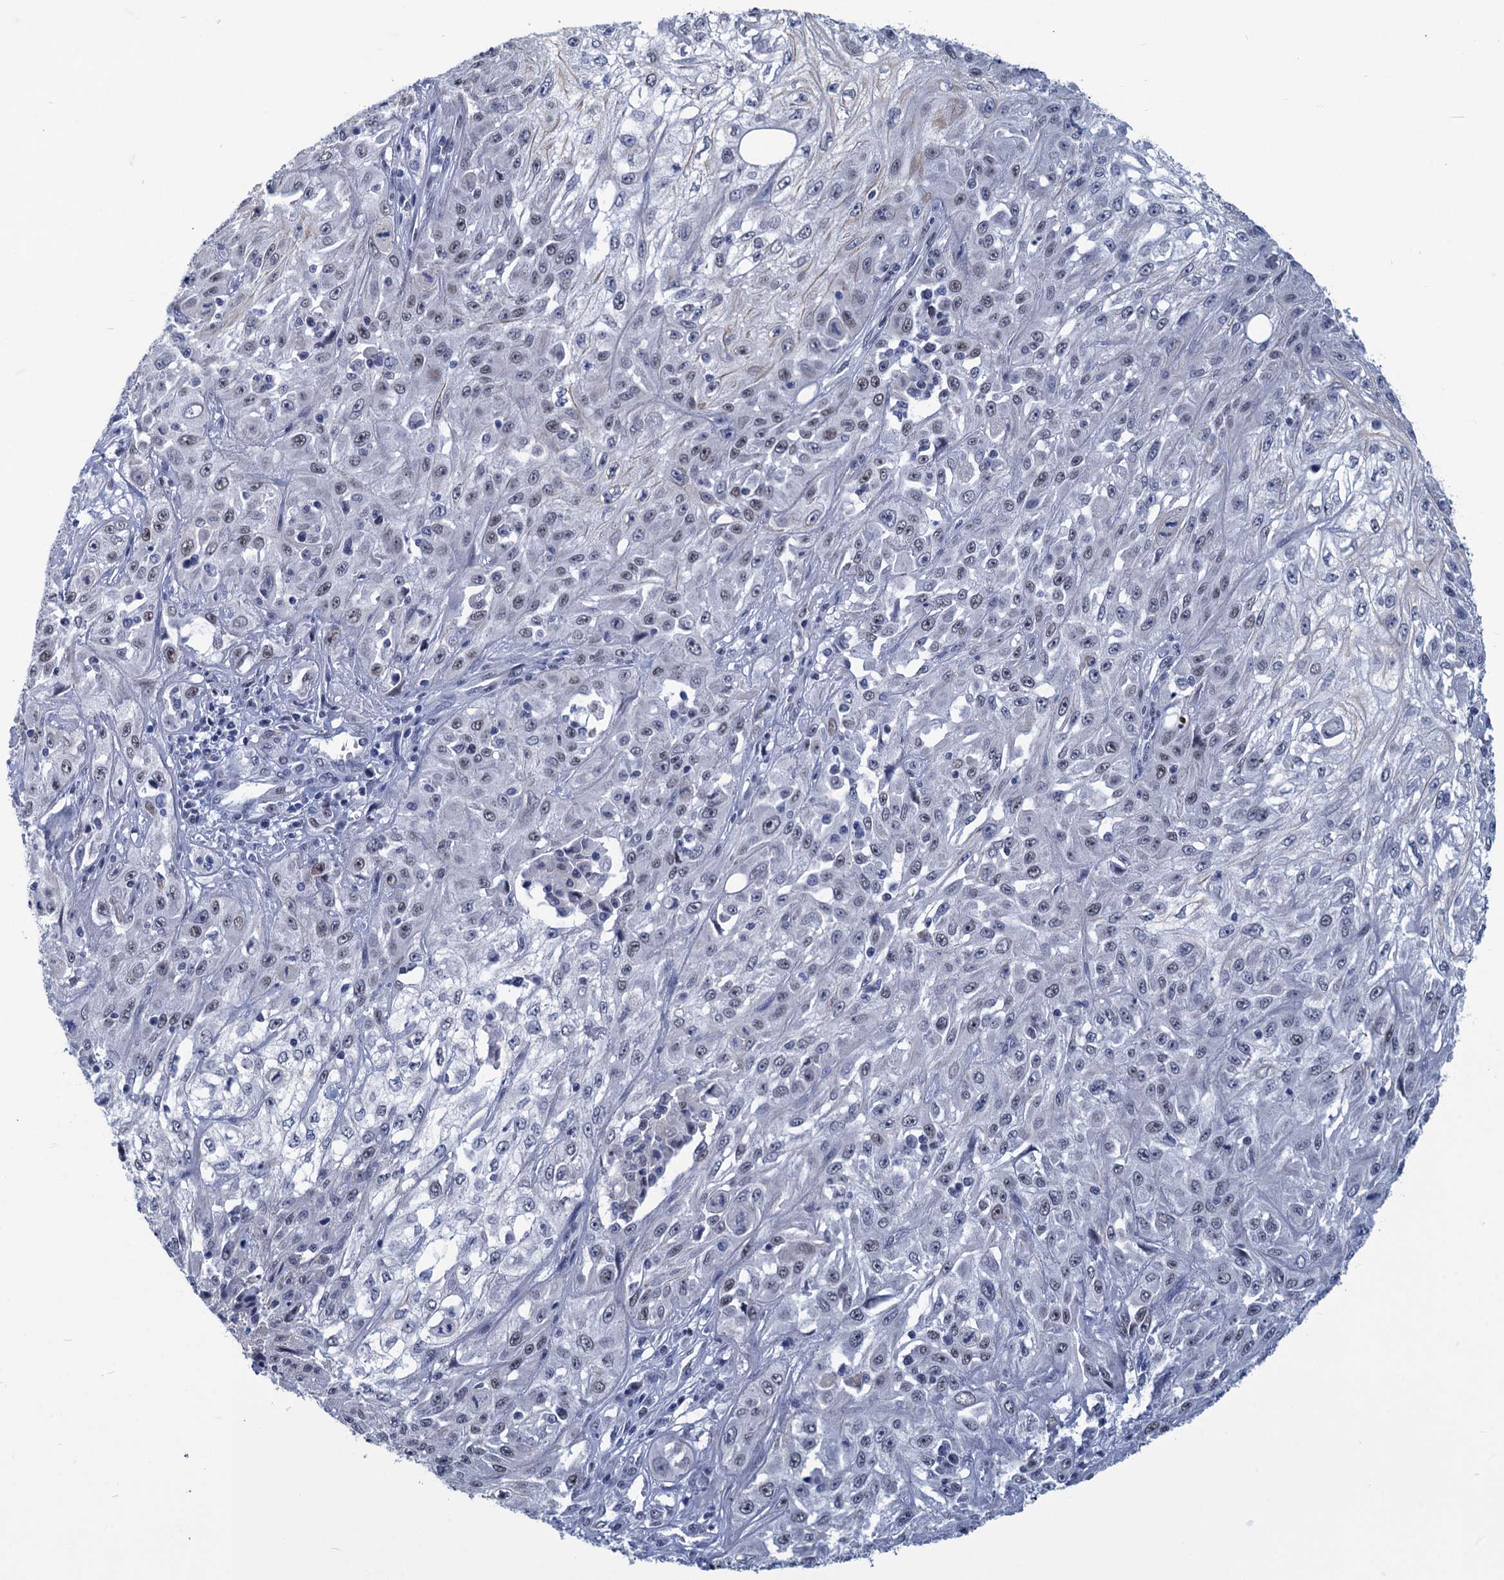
{"staining": {"intensity": "weak", "quantity": "<25%", "location": "nuclear"}, "tissue": "skin cancer", "cell_type": "Tumor cells", "image_type": "cancer", "snomed": [{"axis": "morphology", "description": "Squamous cell carcinoma, NOS"}, {"axis": "morphology", "description": "Squamous cell carcinoma, metastatic, NOS"}, {"axis": "topography", "description": "Skin"}, {"axis": "topography", "description": "Lymph node"}], "caption": "IHC photomicrograph of neoplastic tissue: skin cancer (metastatic squamous cell carcinoma) stained with DAB exhibits no significant protein staining in tumor cells.", "gene": "GINS3", "patient": {"sex": "male", "age": 75}}